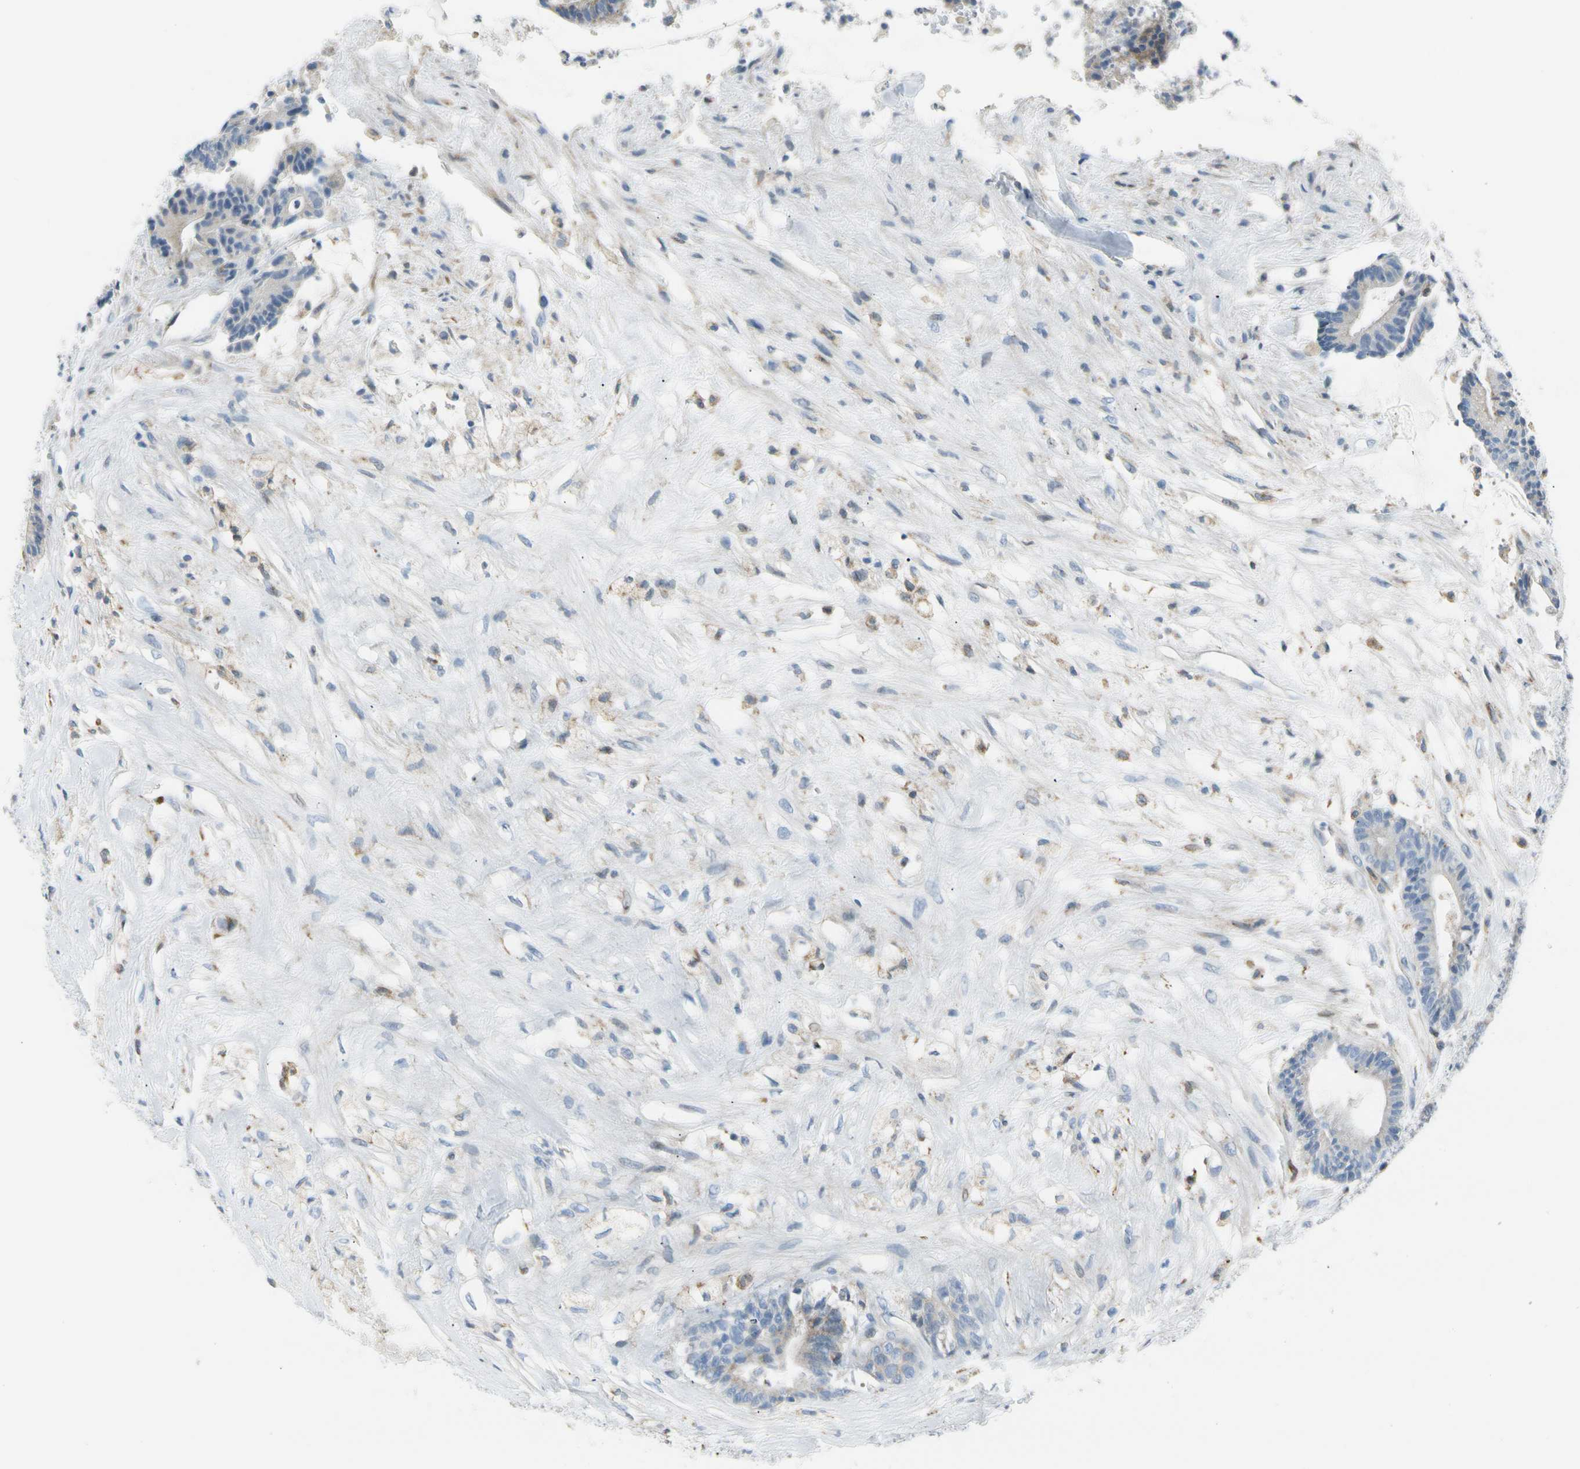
{"staining": {"intensity": "weak", "quantity": "<25%", "location": "cytoplasmic/membranous"}, "tissue": "colorectal cancer", "cell_type": "Tumor cells", "image_type": "cancer", "snomed": [{"axis": "morphology", "description": "Adenocarcinoma, NOS"}, {"axis": "topography", "description": "Colon"}], "caption": "High power microscopy micrograph of an immunohistochemistry (IHC) histopathology image of colorectal adenocarcinoma, revealing no significant positivity in tumor cells. Nuclei are stained in blue.", "gene": "TNFSF11", "patient": {"sex": "female", "age": 84}}